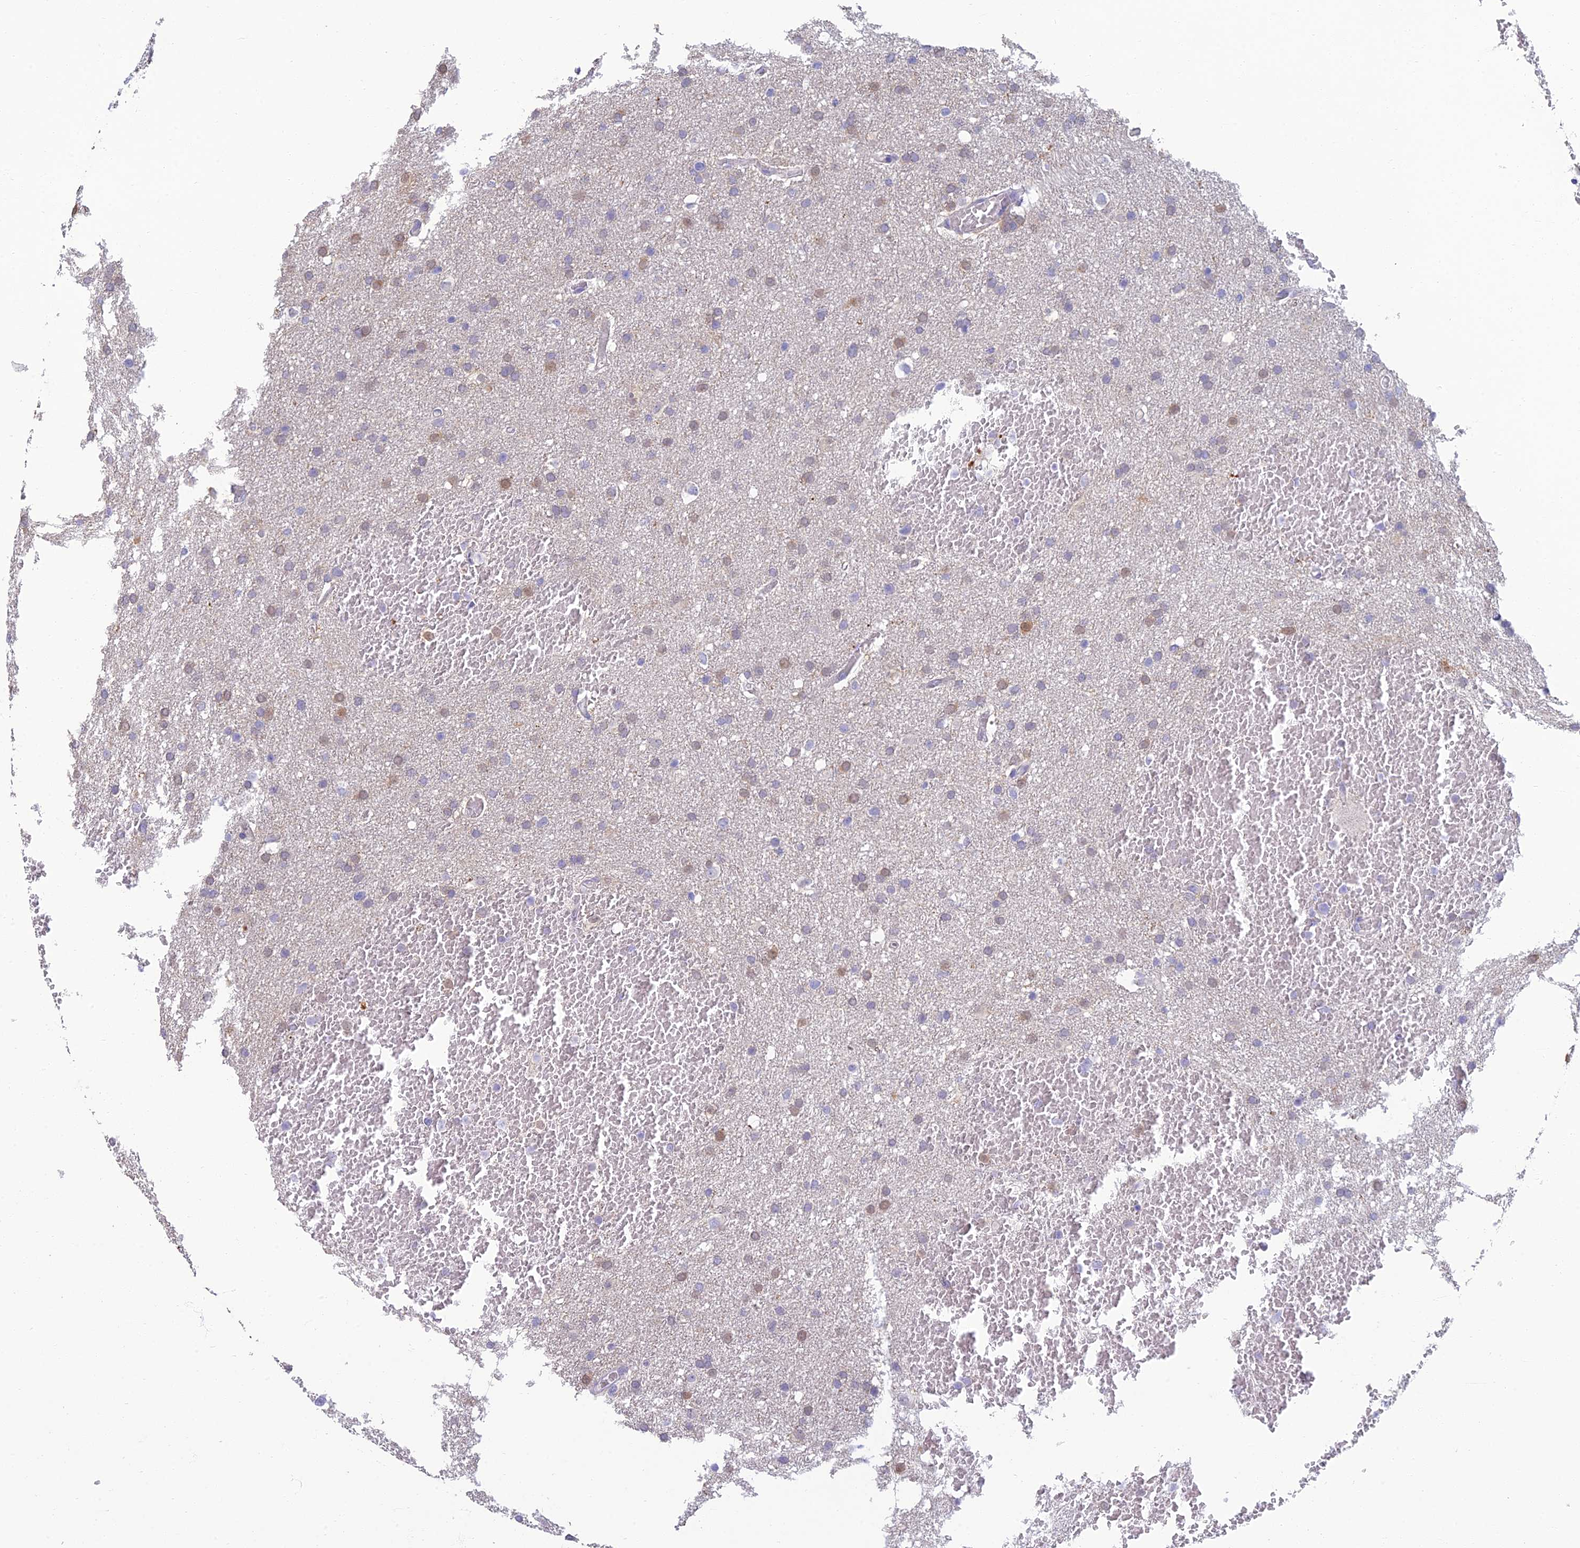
{"staining": {"intensity": "moderate", "quantity": "<25%", "location": "cytoplasmic/membranous"}, "tissue": "glioma", "cell_type": "Tumor cells", "image_type": "cancer", "snomed": [{"axis": "morphology", "description": "Glioma, malignant, High grade"}, {"axis": "topography", "description": "Cerebral cortex"}], "caption": "High-grade glioma (malignant) stained with a protein marker reveals moderate staining in tumor cells.", "gene": "NEURL1", "patient": {"sex": "female", "age": 36}}